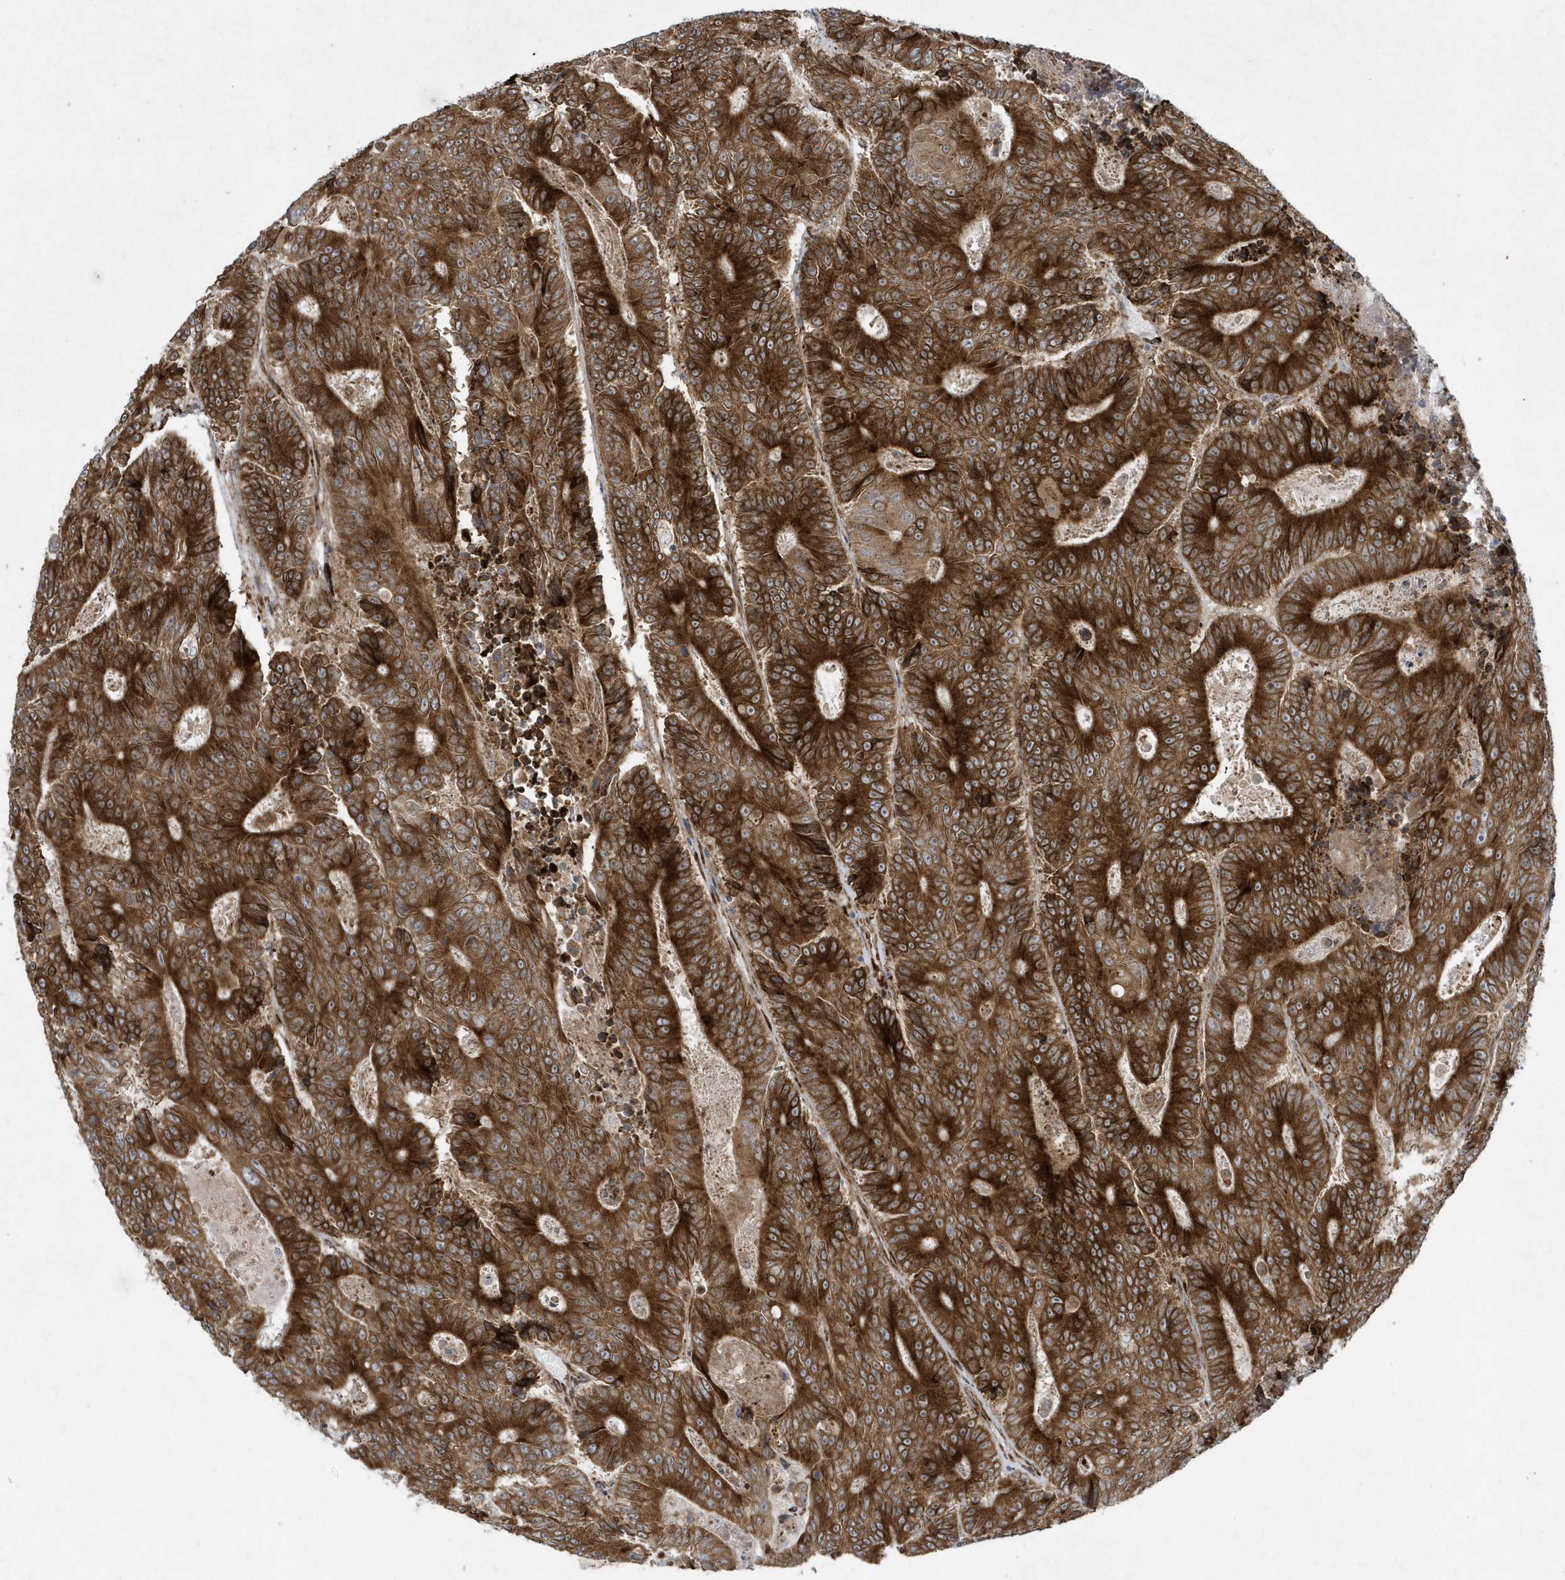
{"staining": {"intensity": "strong", "quantity": ">75%", "location": "cytoplasmic/membranous"}, "tissue": "colorectal cancer", "cell_type": "Tumor cells", "image_type": "cancer", "snomed": [{"axis": "morphology", "description": "Adenocarcinoma, NOS"}, {"axis": "topography", "description": "Colon"}], "caption": "IHC (DAB) staining of human colorectal cancer shows strong cytoplasmic/membranous protein positivity in approximately >75% of tumor cells. (Stains: DAB in brown, nuclei in blue, Microscopy: brightfield microscopy at high magnification).", "gene": "FAM98A", "patient": {"sex": "male", "age": 83}}